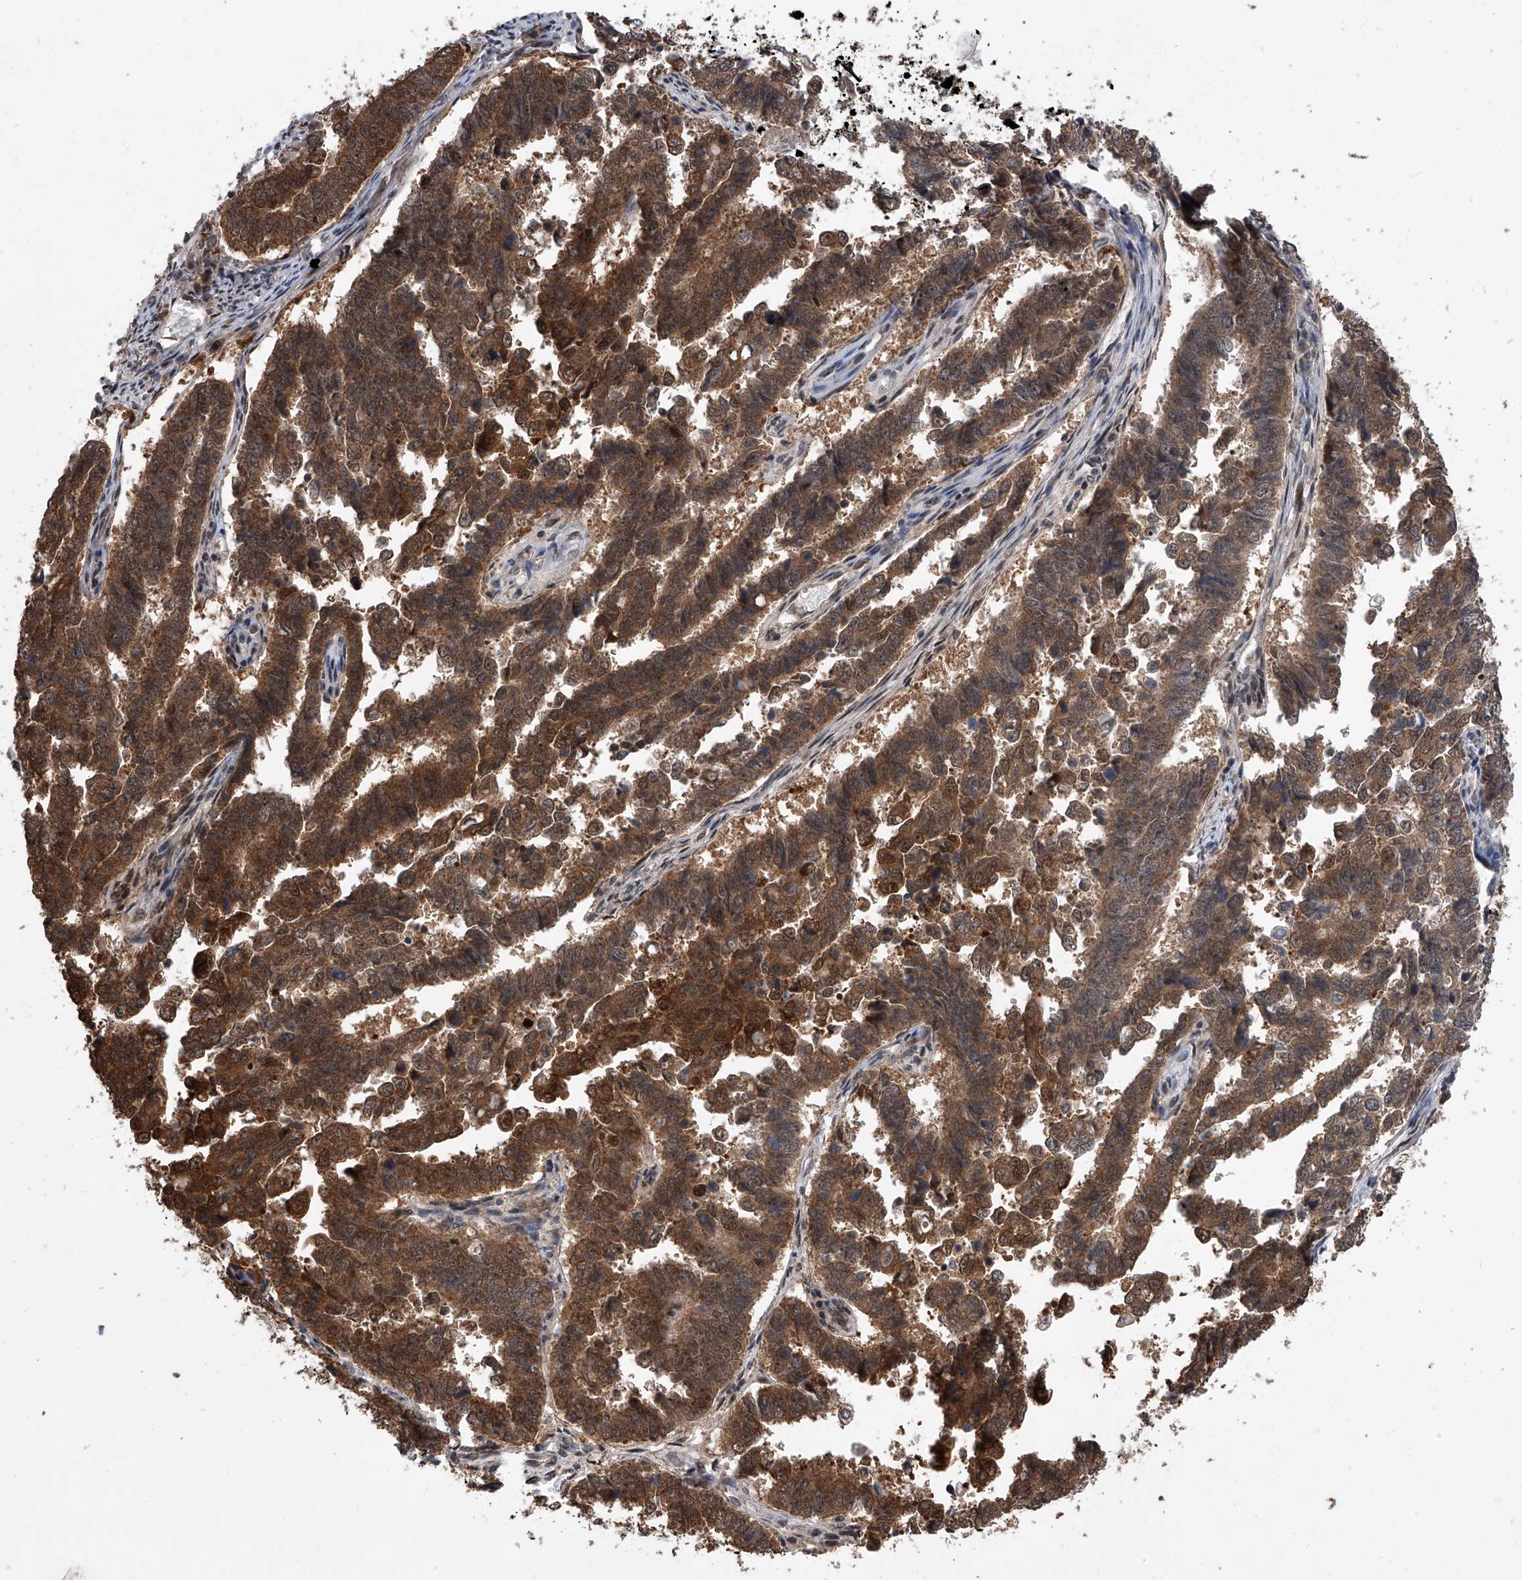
{"staining": {"intensity": "strong", "quantity": ">75%", "location": "cytoplasmic/membranous,nuclear"}, "tissue": "endometrial cancer", "cell_type": "Tumor cells", "image_type": "cancer", "snomed": [{"axis": "morphology", "description": "Adenocarcinoma, NOS"}, {"axis": "topography", "description": "Endometrium"}], "caption": "This photomicrograph exhibits immunohistochemistry (IHC) staining of endometrial cancer (adenocarcinoma), with high strong cytoplasmic/membranous and nuclear staining in about >75% of tumor cells.", "gene": "BHLHE23", "patient": {"sex": "female", "age": 75}}